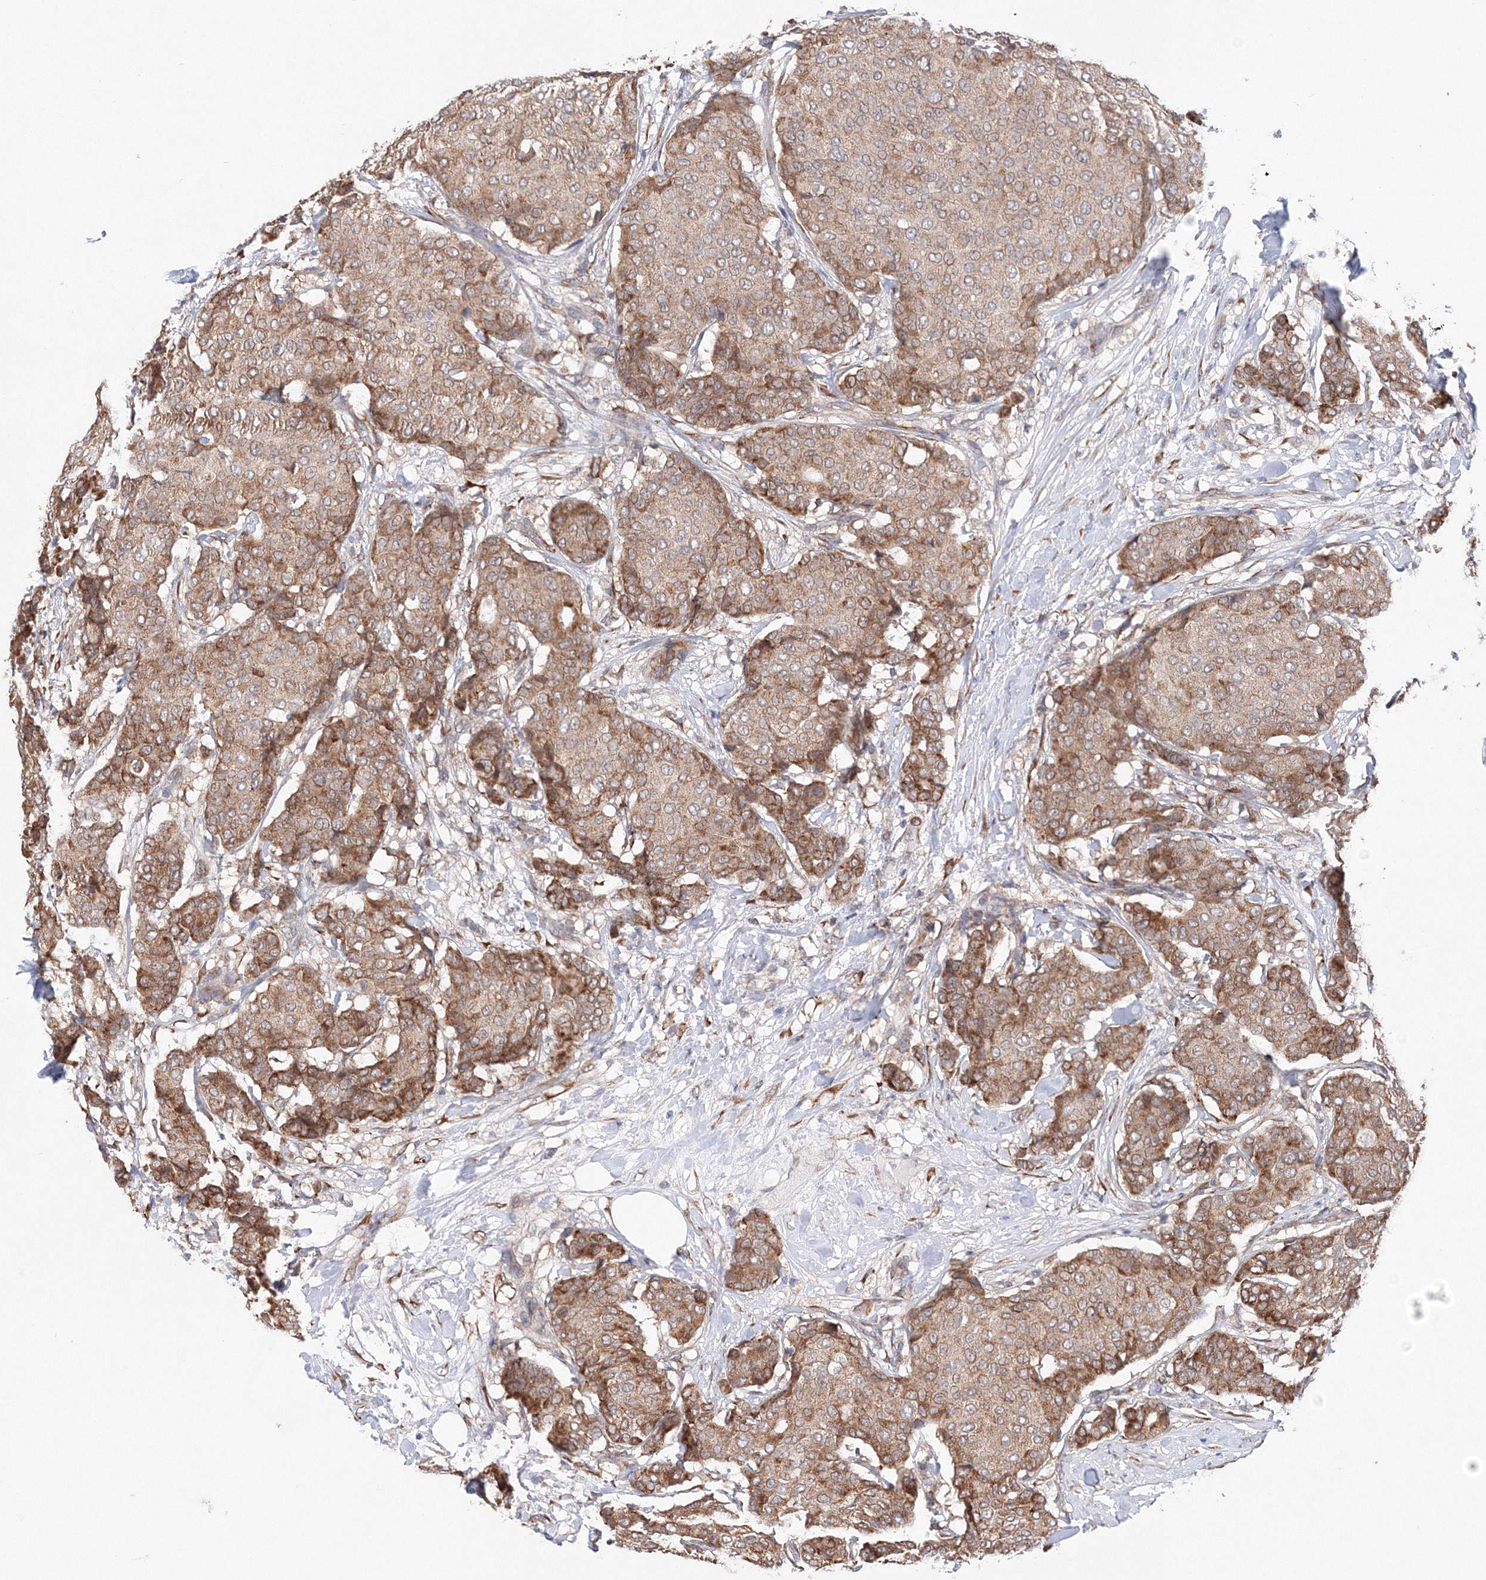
{"staining": {"intensity": "moderate", "quantity": ">75%", "location": "cytoplasmic/membranous"}, "tissue": "breast cancer", "cell_type": "Tumor cells", "image_type": "cancer", "snomed": [{"axis": "morphology", "description": "Duct carcinoma"}, {"axis": "topography", "description": "Breast"}], "caption": "There is medium levels of moderate cytoplasmic/membranous positivity in tumor cells of intraductal carcinoma (breast), as demonstrated by immunohistochemical staining (brown color).", "gene": "DIS3L2", "patient": {"sex": "female", "age": 75}}